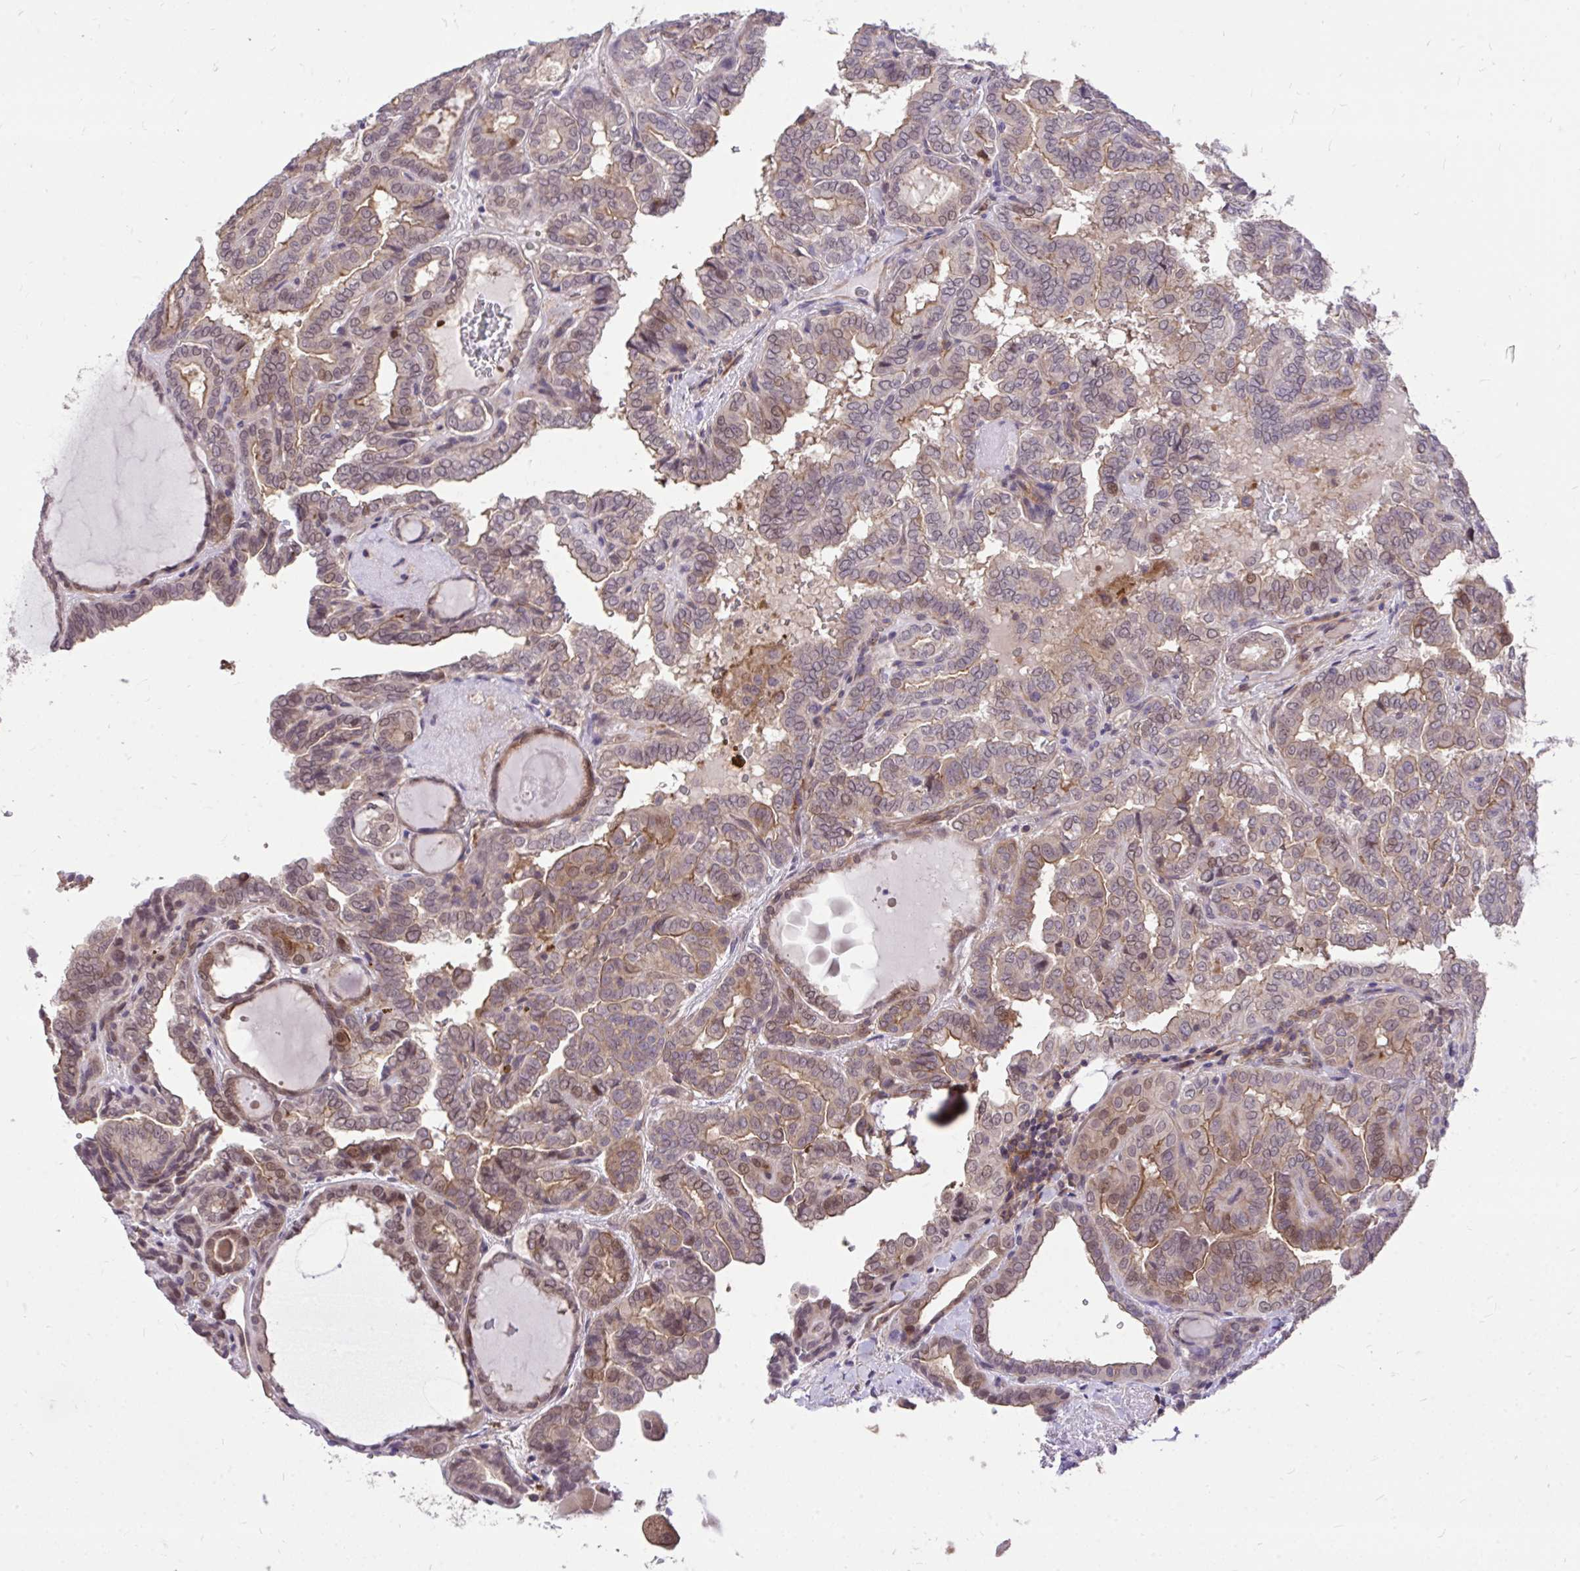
{"staining": {"intensity": "weak", "quantity": "25%-75%", "location": "cytoplasmic/membranous,nuclear"}, "tissue": "thyroid cancer", "cell_type": "Tumor cells", "image_type": "cancer", "snomed": [{"axis": "morphology", "description": "Papillary adenocarcinoma, NOS"}, {"axis": "topography", "description": "Thyroid gland"}], "caption": "This is an image of immunohistochemistry (IHC) staining of papillary adenocarcinoma (thyroid), which shows weak expression in the cytoplasmic/membranous and nuclear of tumor cells.", "gene": "IGFL2", "patient": {"sex": "female", "age": 46}}